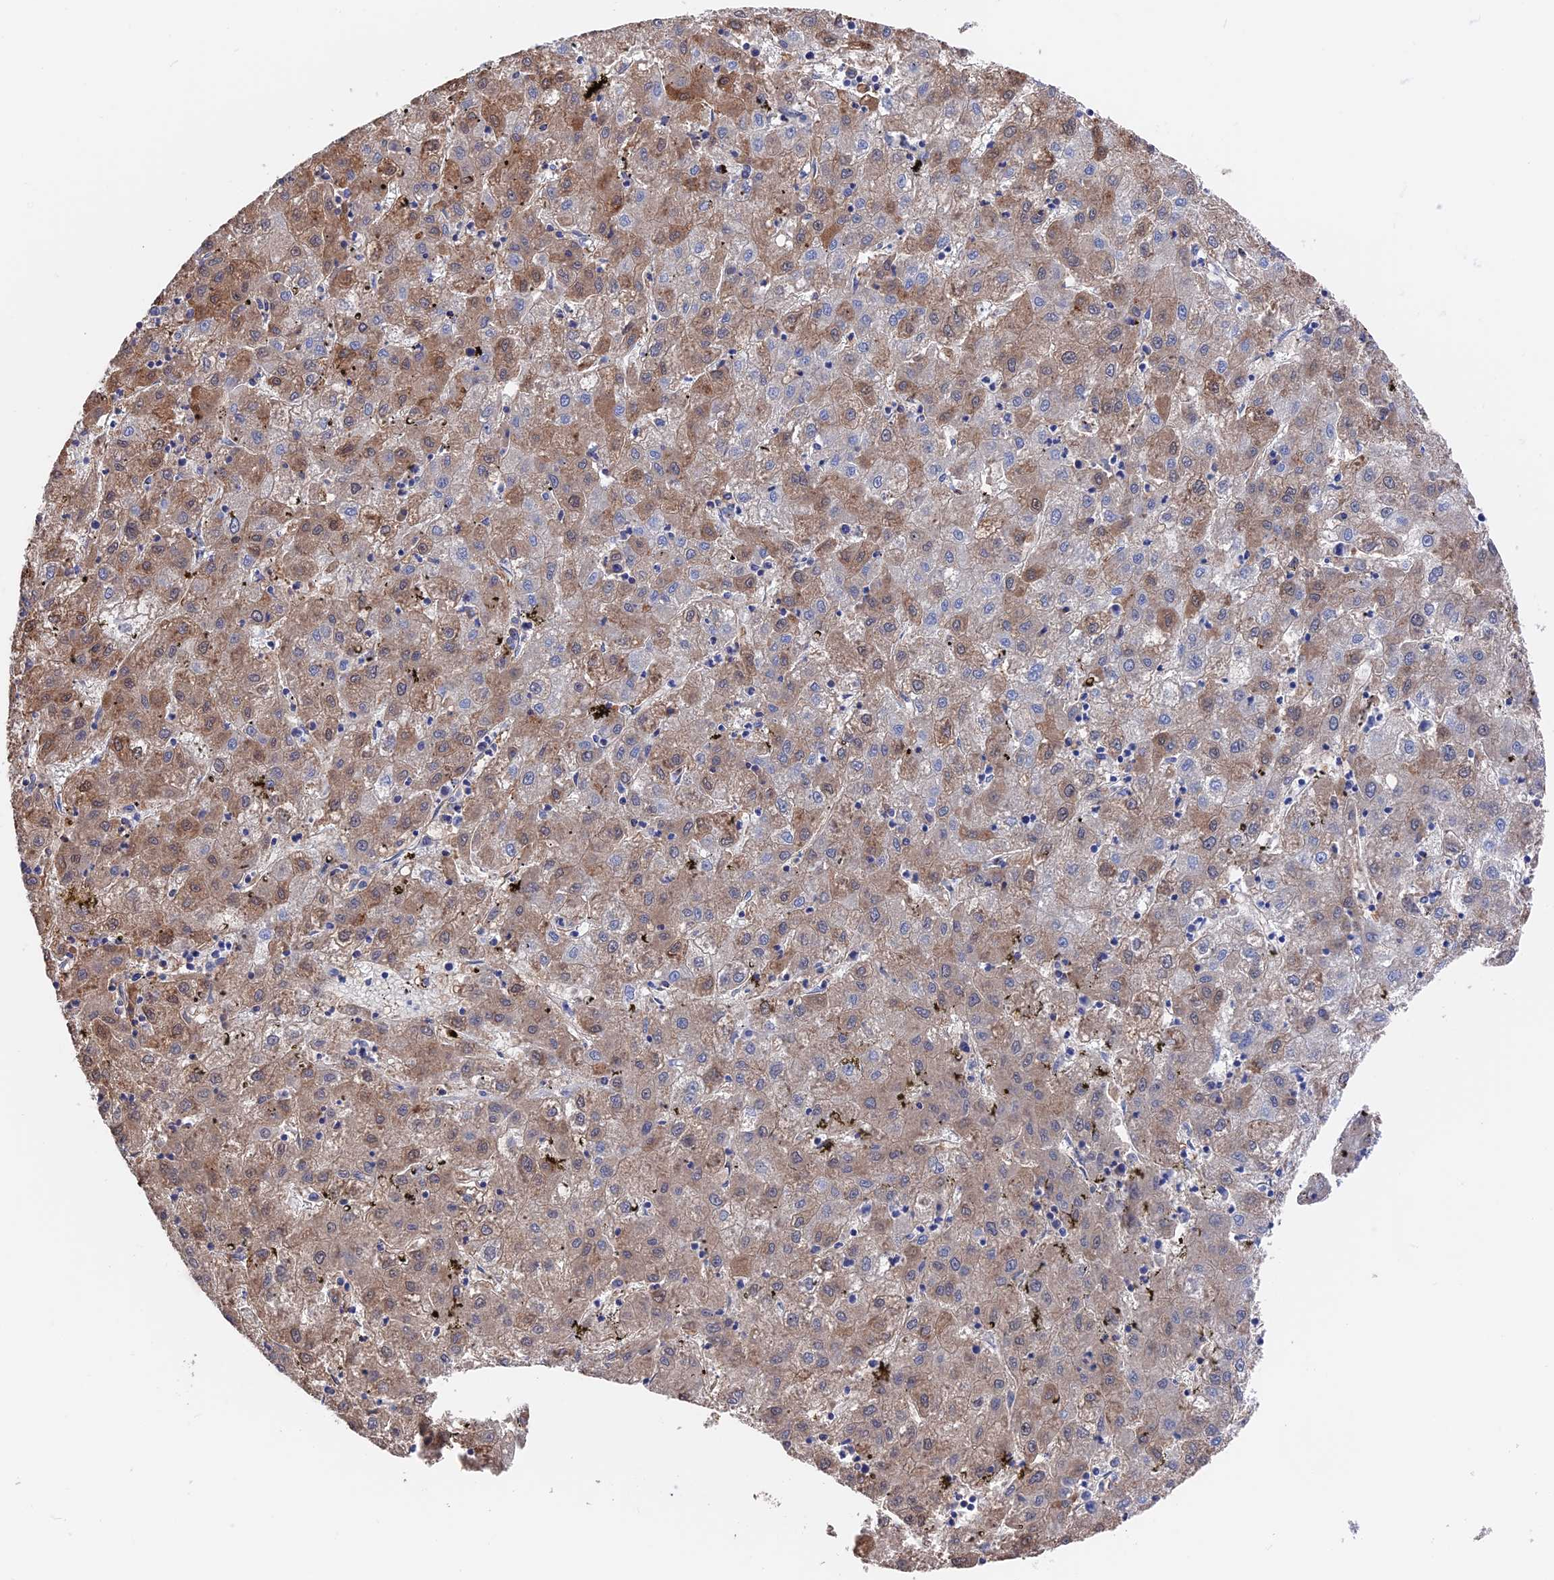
{"staining": {"intensity": "moderate", "quantity": "25%-75%", "location": "cytoplasmic/membranous"}, "tissue": "liver cancer", "cell_type": "Tumor cells", "image_type": "cancer", "snomed": [{"axis": "morphology", "description": "Carcinoma, Hepatocellular, NOS"}, {"axis": "topography", "description": "Liver"}], "caption": "The histopathology image shows staining of liver cancer (hepatocellular carcinoma), revealing moderate cytoplasmic/membranous protein expression (brown color) within tumor cells.", "gene": "HPF1", "patient": {"sex": "male", "age": 72}}